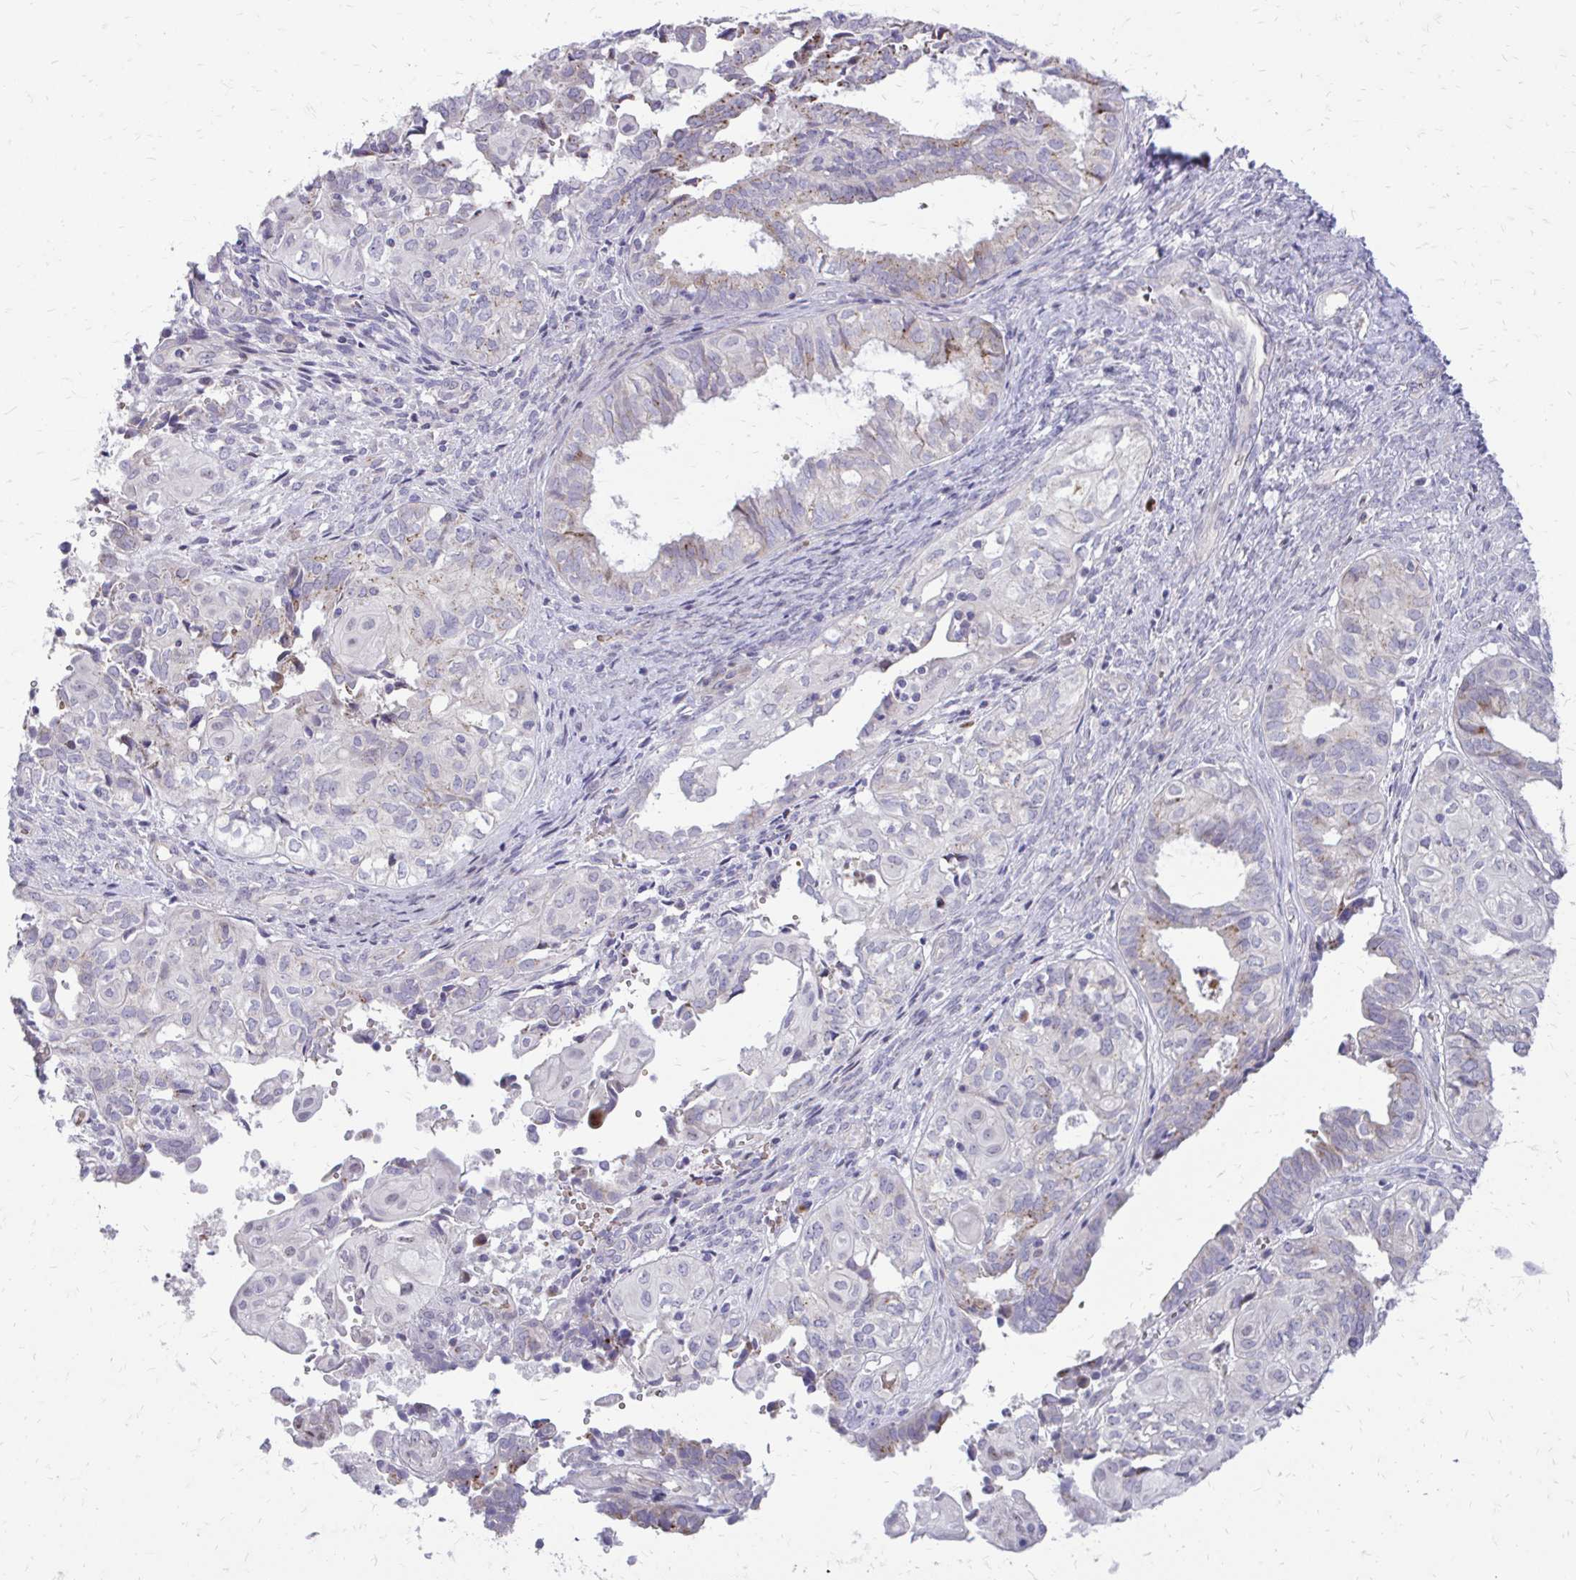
{"staining": {"intensity": "negative", "quantity": "none", "location": "none"}, "tissue": "ovarian cancer", "cell_type": "Tumor cells", "image_type": "cancer", "snomed": [{"axis": "morphology", "description": "Carcinoma, endometroid"}, {"axis": "topography", "description": "Ovary"}], "caption": "Endometroid carcinoma (ovarian) stained for a protein using immunohistochemistry (IHC) displays no staining tumor cells.", "gene": "FUNDC2", "patient": {"sex": "female", "age": 64}}